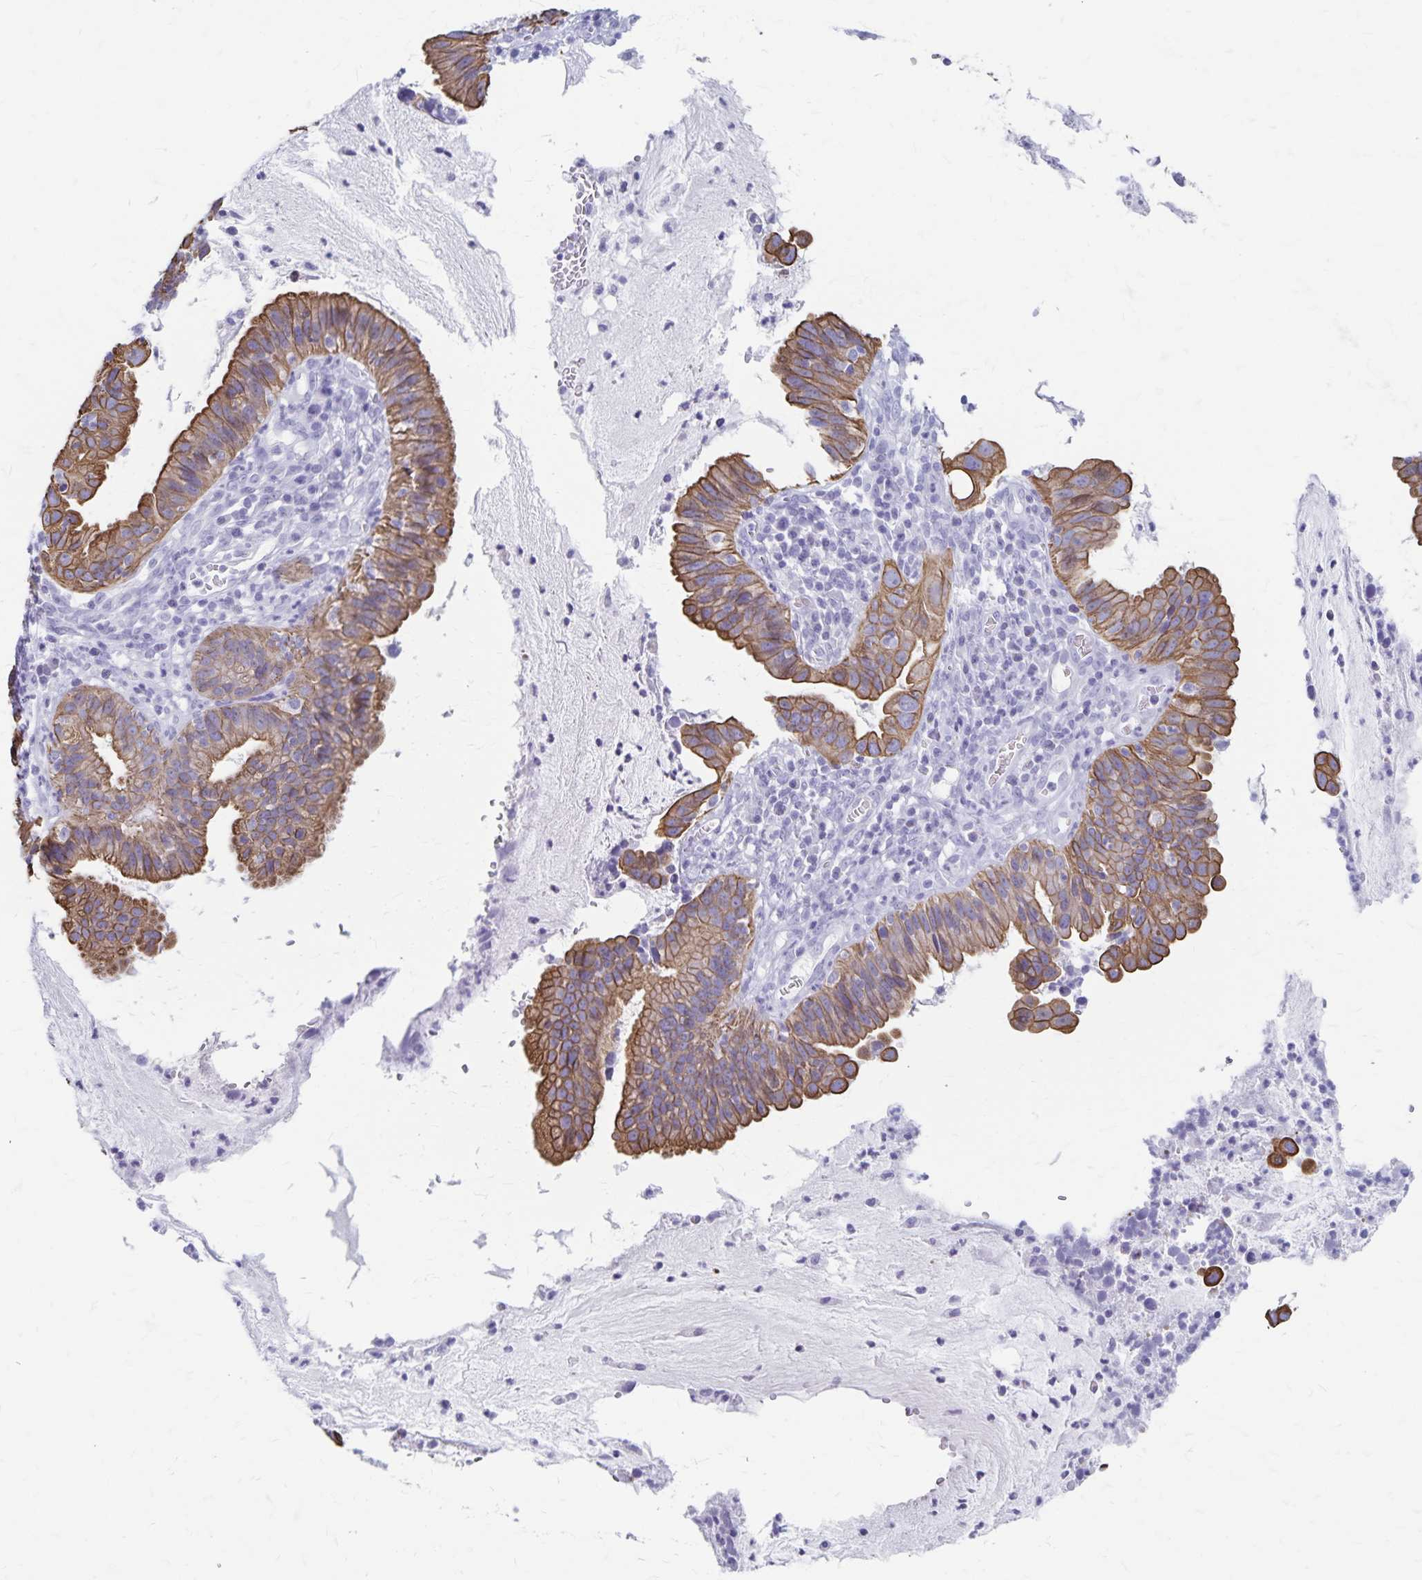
{"staining": {"intensity": "moderate", "quantity": ">75%", "location": "cytoplasmic/membranous"}, "tissue": "cervical cancer", "cell_type": "Tumor cells", "image_type": "cancer", "snomed": [{"axis": "morphology", "description": "Adenocarcinoma, NOS"}, {"axis": "topography", "description": "Cervix"}], "caption": "This is an image of IHC staining of cervical cancer (adenocarcinoma), which shows moderate expression in the cytoplasmic/membranous of tumor cells.", "gene": "GPBAR1", "patient": {"sex": "female", "age": 34}}